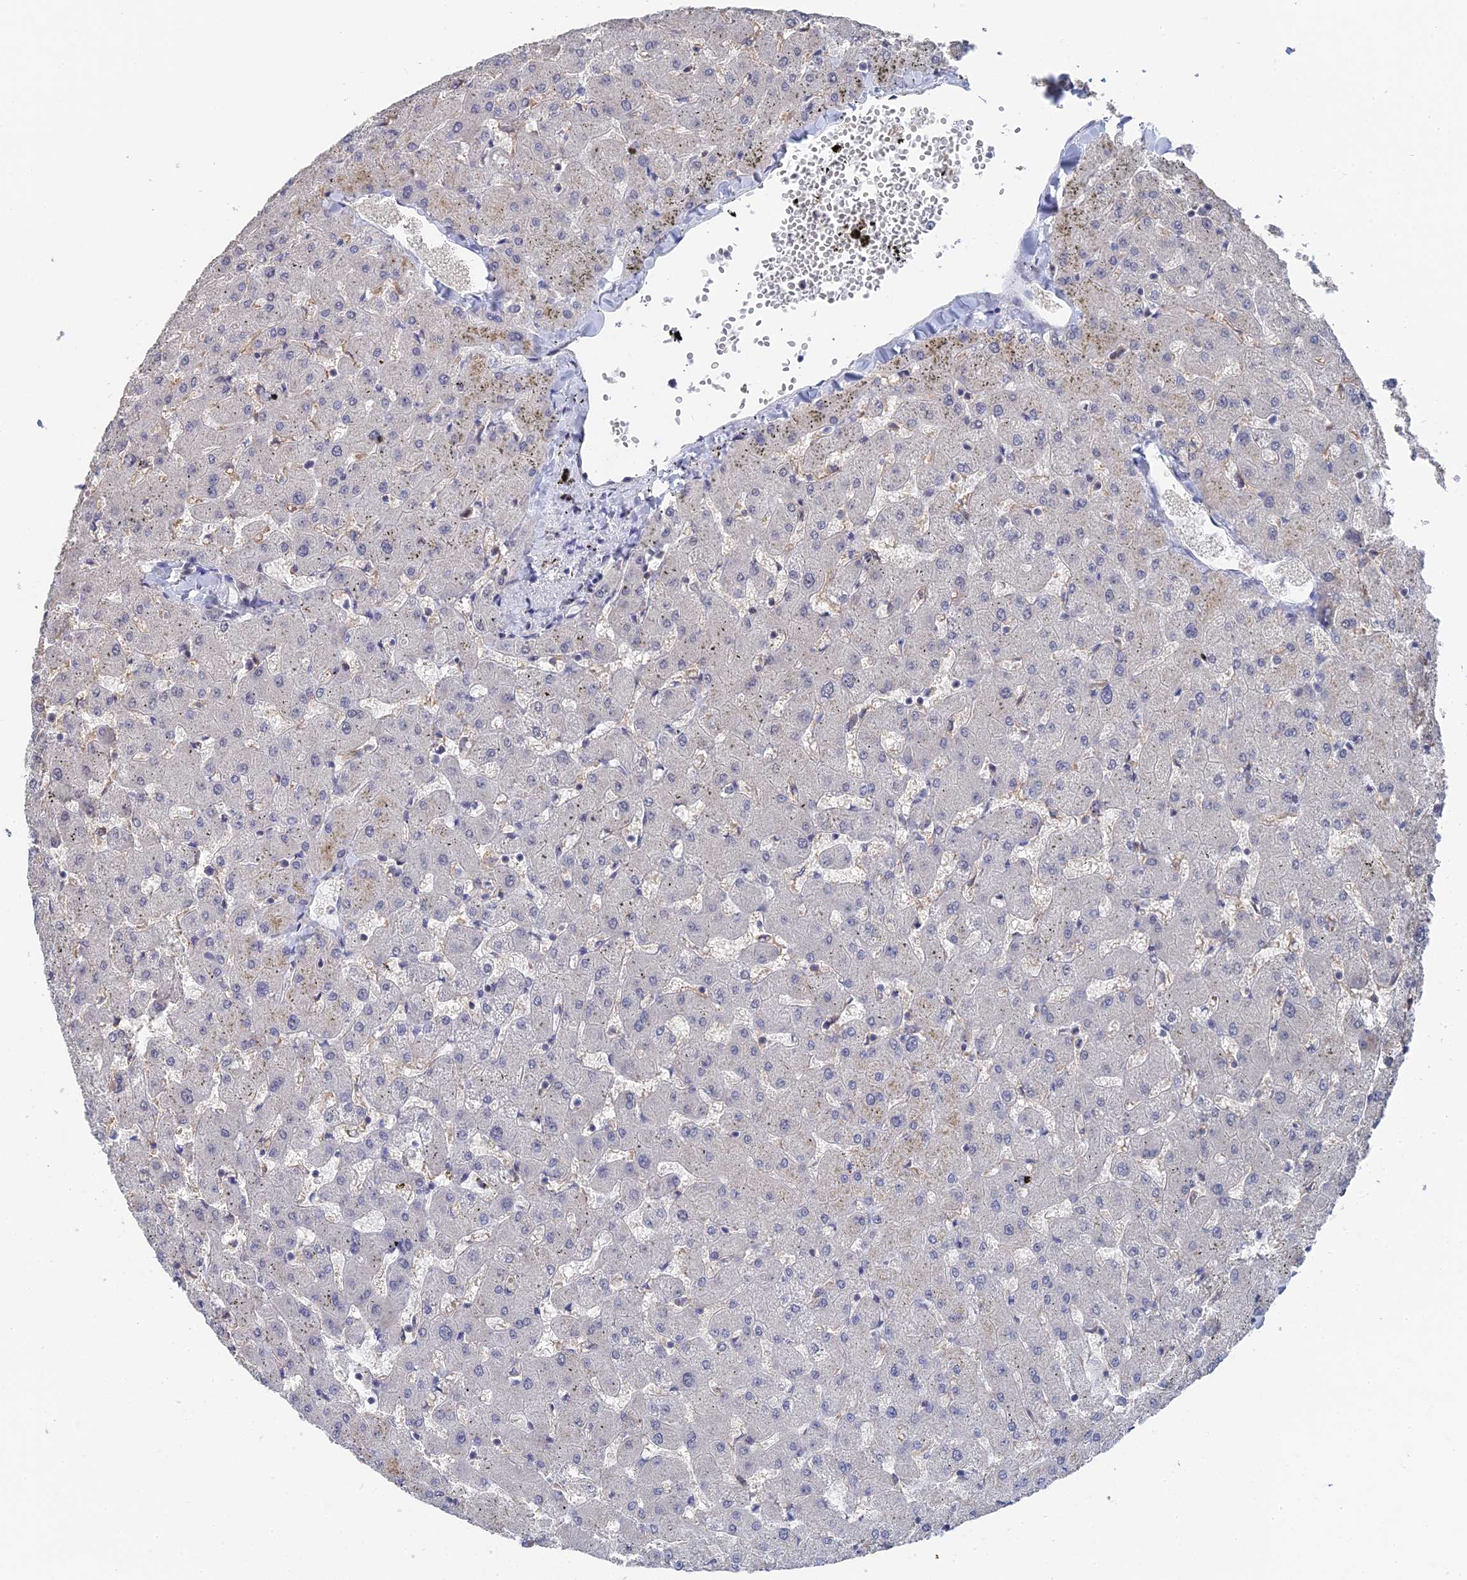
{"staining": {"intensity": "negative", "quantity": "none", "location": "none"}, "tissue": "liver", "cell_type": "Cholangiocytes", "image_type": "normal", "snomed": [{"axis": "morphology", "description": "Normal tissue, NOS"}, {"axis": "topography", "description": "Liver"}], "caption": "Cholangiocytes are negative for brown protein staining in benign liver. (DAB (3,3'-diaminobenzidine) IHC with hematoxylin counter stain).", "gene": "TSSC4", "patient": {"sex": "female", "age": 63}}